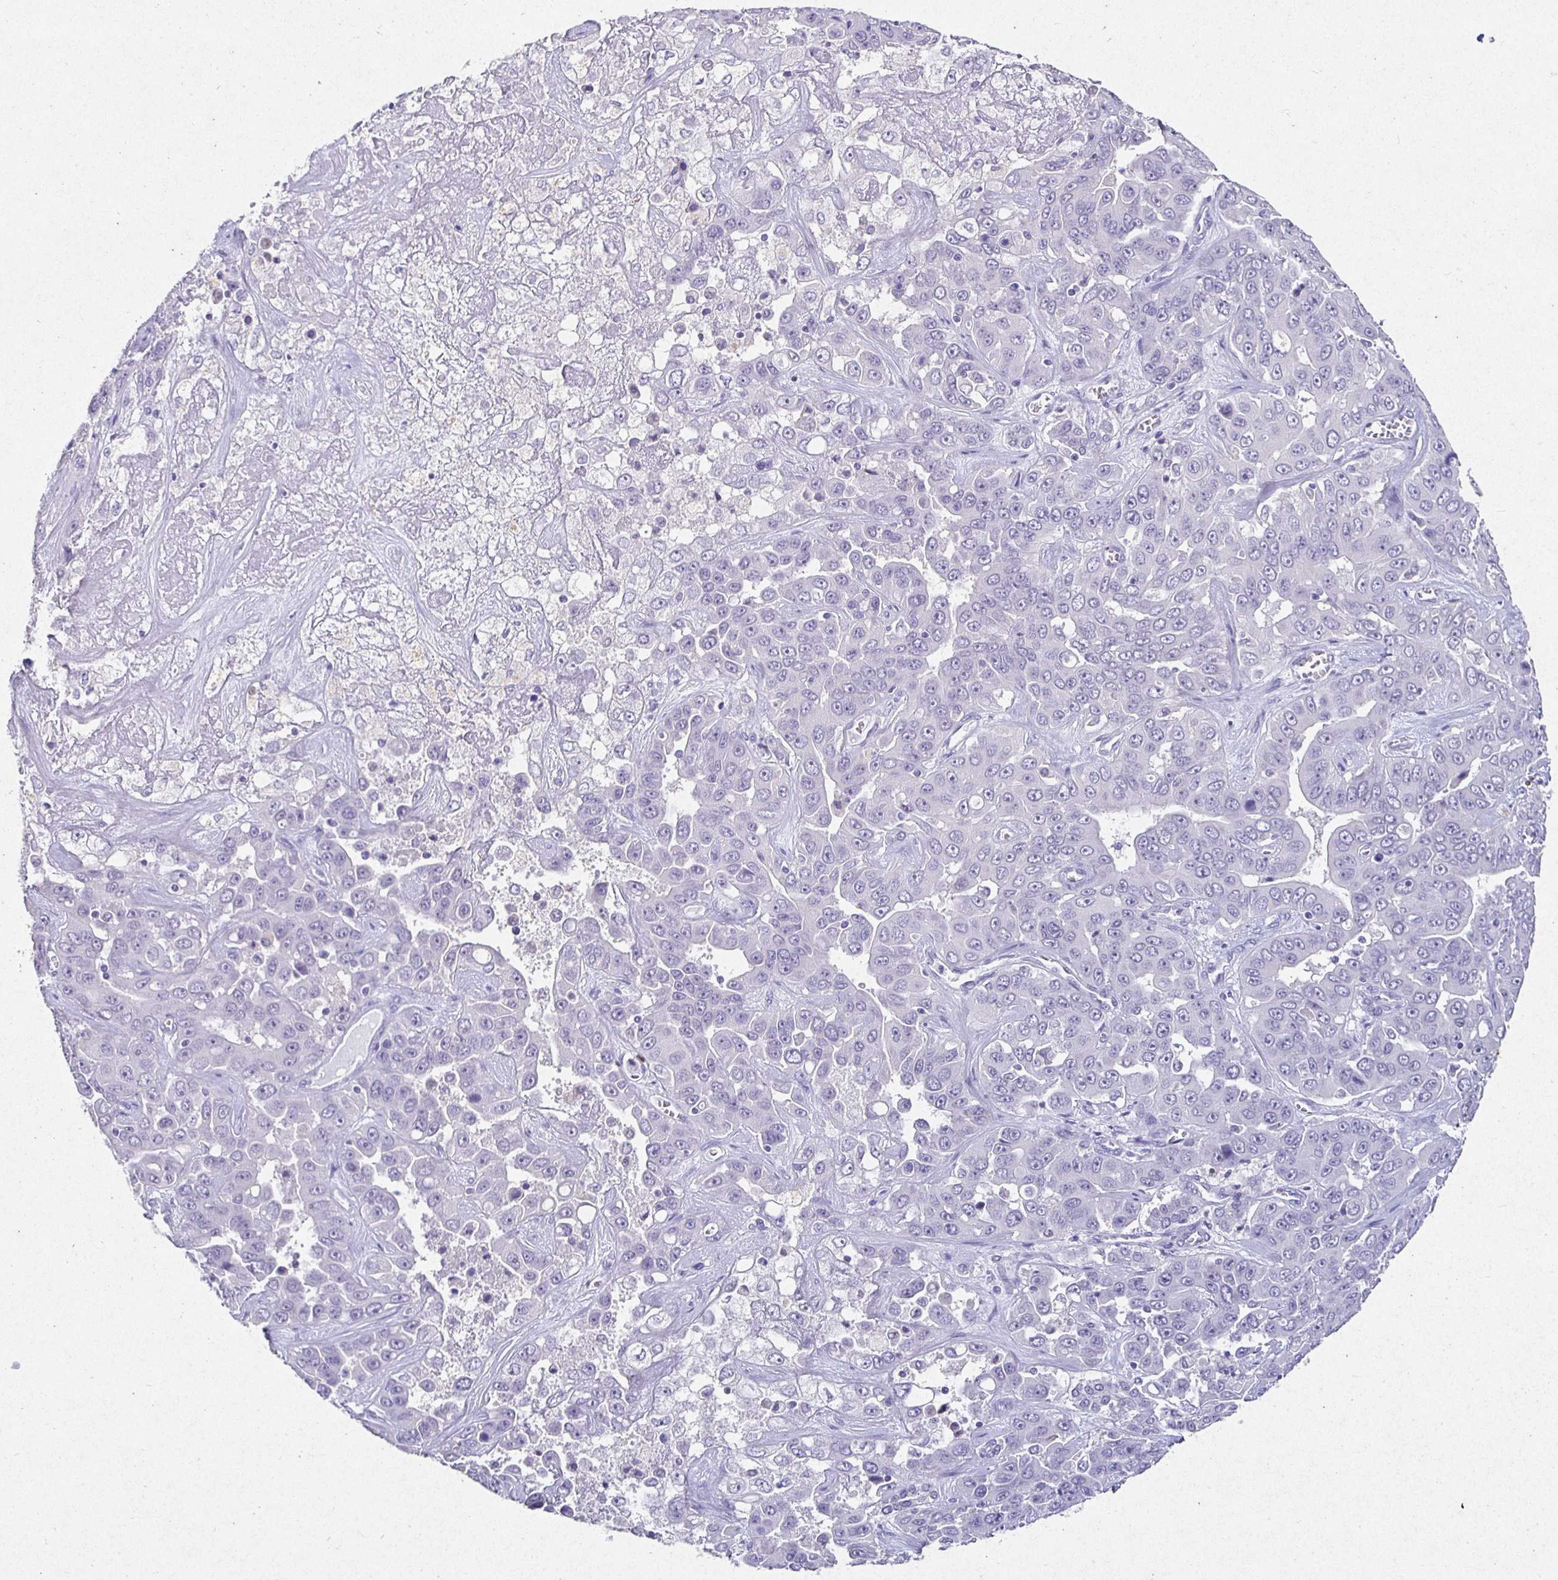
{"staining": {"intensity": "negative", "quantity": "none", "location": "none"}, "tissue": "liver cancer", "cell_type": "Tumor cells", "image_type": "cancer", "snomed": [{"axis": "morphology", "description": "Cholangiocarcinoma"}, {"axis": "topography", "description": "Liver"}], "caption": "Liver cancer (cholangiocarcinoma) was stained to show a protein in brown. There is no significant positivity in tumor cells.", "gene": "SATB1", "patient": {"sex": "female", "age": 52}}